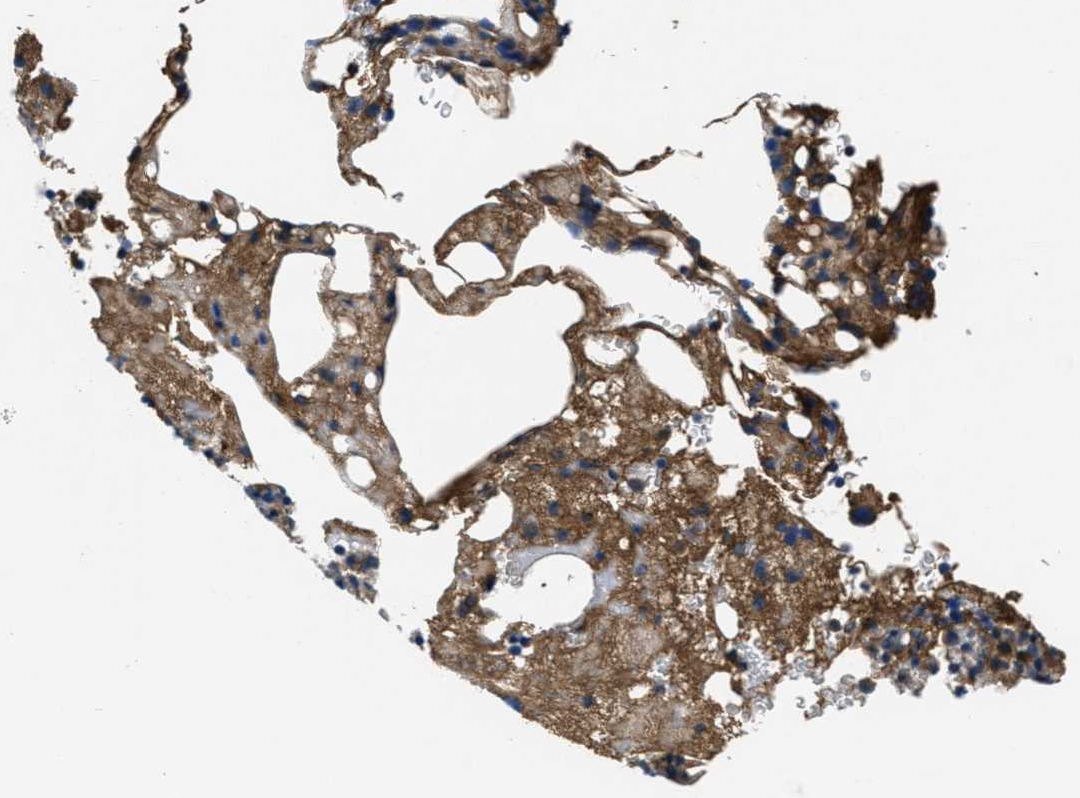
{"staining": {"intensity": "moderate", "quantity": "25%-75%", "location": "cytoplasmic/membranous,nuclear"}, "tissue": "bone marrow", "cell_type": "Hematopoietic cells", "image_type": "normal", "snomed": [{"axis": "morphology", "description": "Normal tissue, NOS"}, {"axis": "morphology", "description": "Inflammation, NOS"}, {"axis": "topography", "description": "Bone marrow"}], "caption": "Protein expression analysis of benign bone marrow reveals moderate cytoplasmic/membranous,nuclear positivity in approximately 25%-75% of hematopoietic cells. The protein is stained brown, and the nuclei are stained in blue (DAB (3,3'-diaminobenzidine) IHC with brightfield microscopy, high magnification).", "gene": "GALK1", "patient": {"sex": "female", "age": 78}}